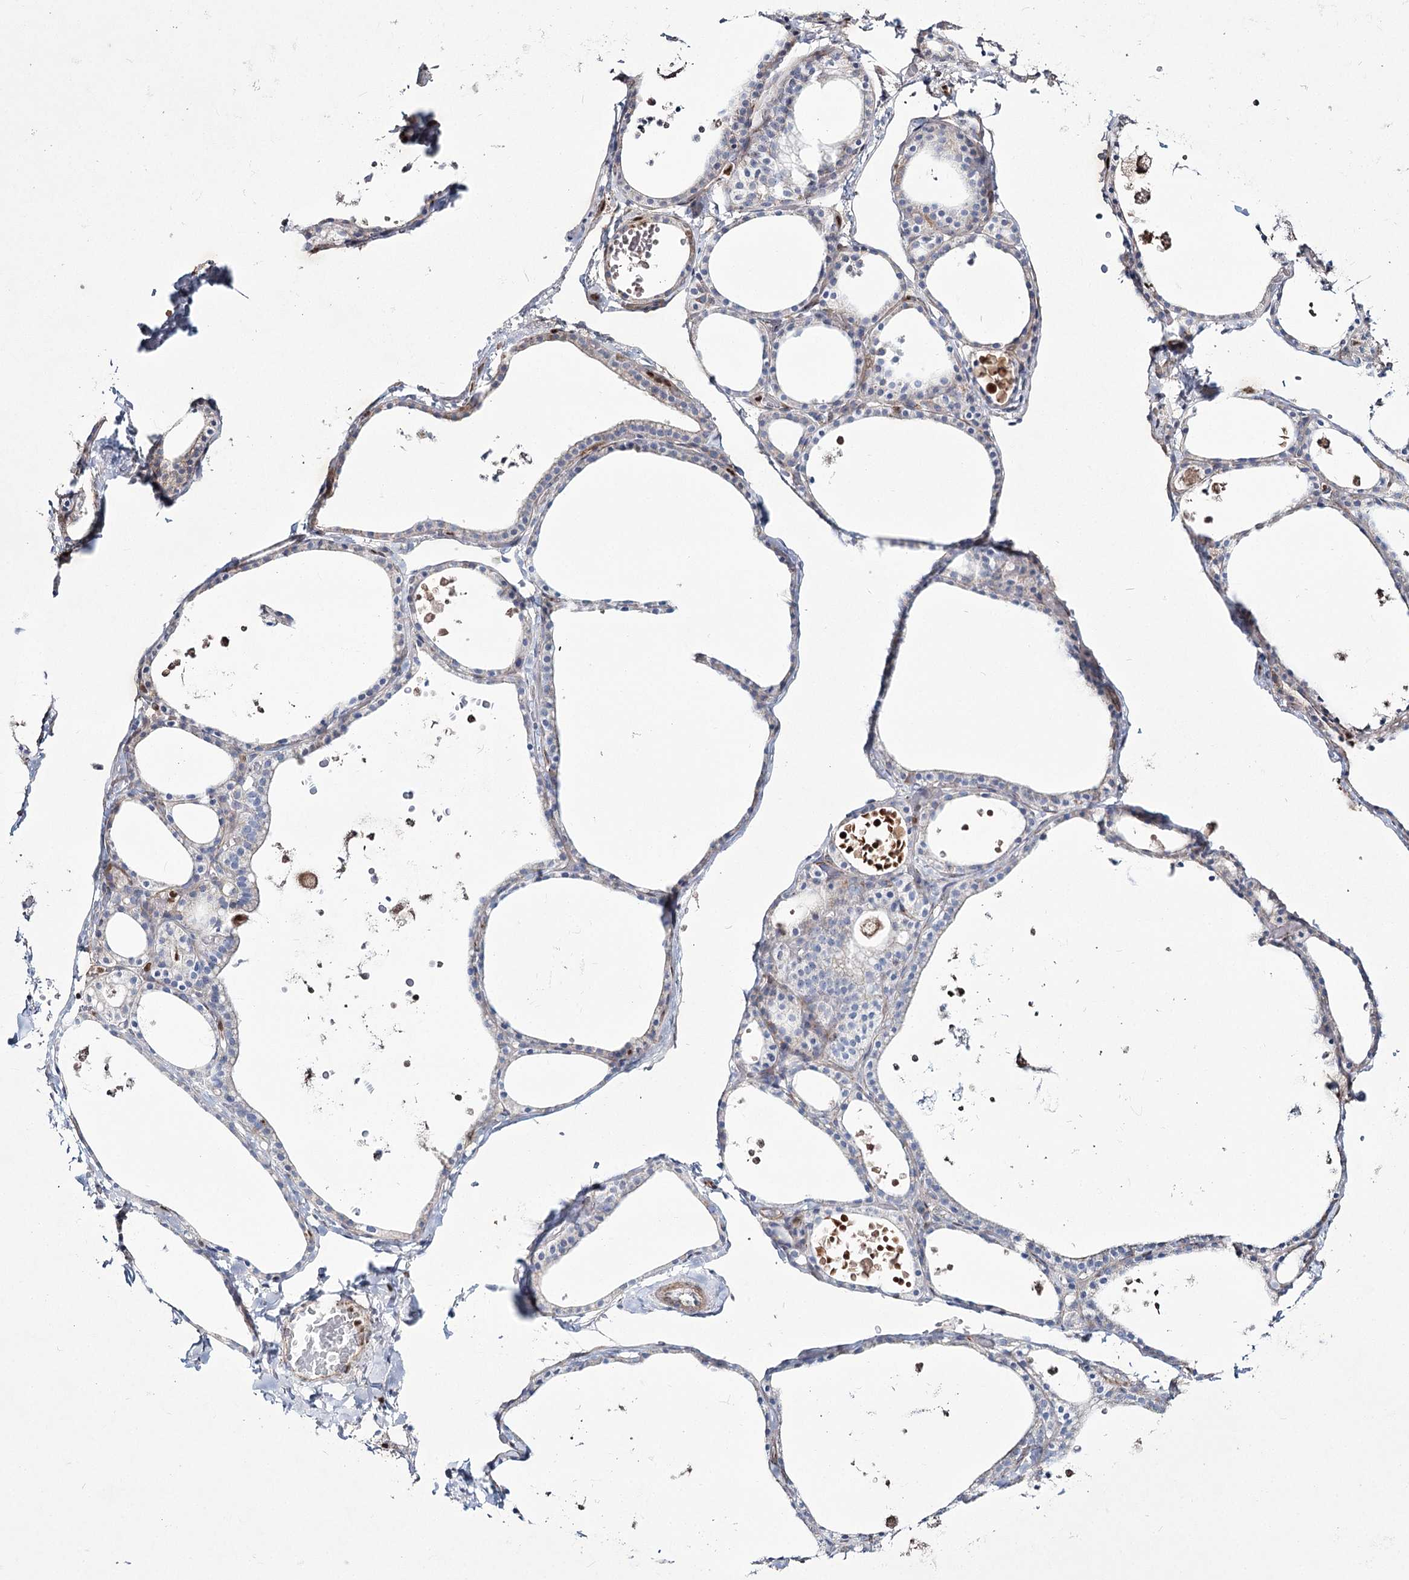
{"staining": {"intensity": "negative", "quantity": "none", "location": "none"}, "tissue": "thyroid gland", "cell_type": "Glandular cells", "image_type": "normal", "snomed": [{"axis": "morphology", "description": "Normal tissue, NOS"}, {"axis": "topography", "description": "Thyroid gland"}], "caption": "A high-resolution micrograph shows IHC staining of benign thyroid gland, which demonstrates no significant staining in glandular cells. (DAB immunohistochemistry with hematoxylin counter stain).", "gene": "ME3", "patient": {"sex": "male", "age": 56}}